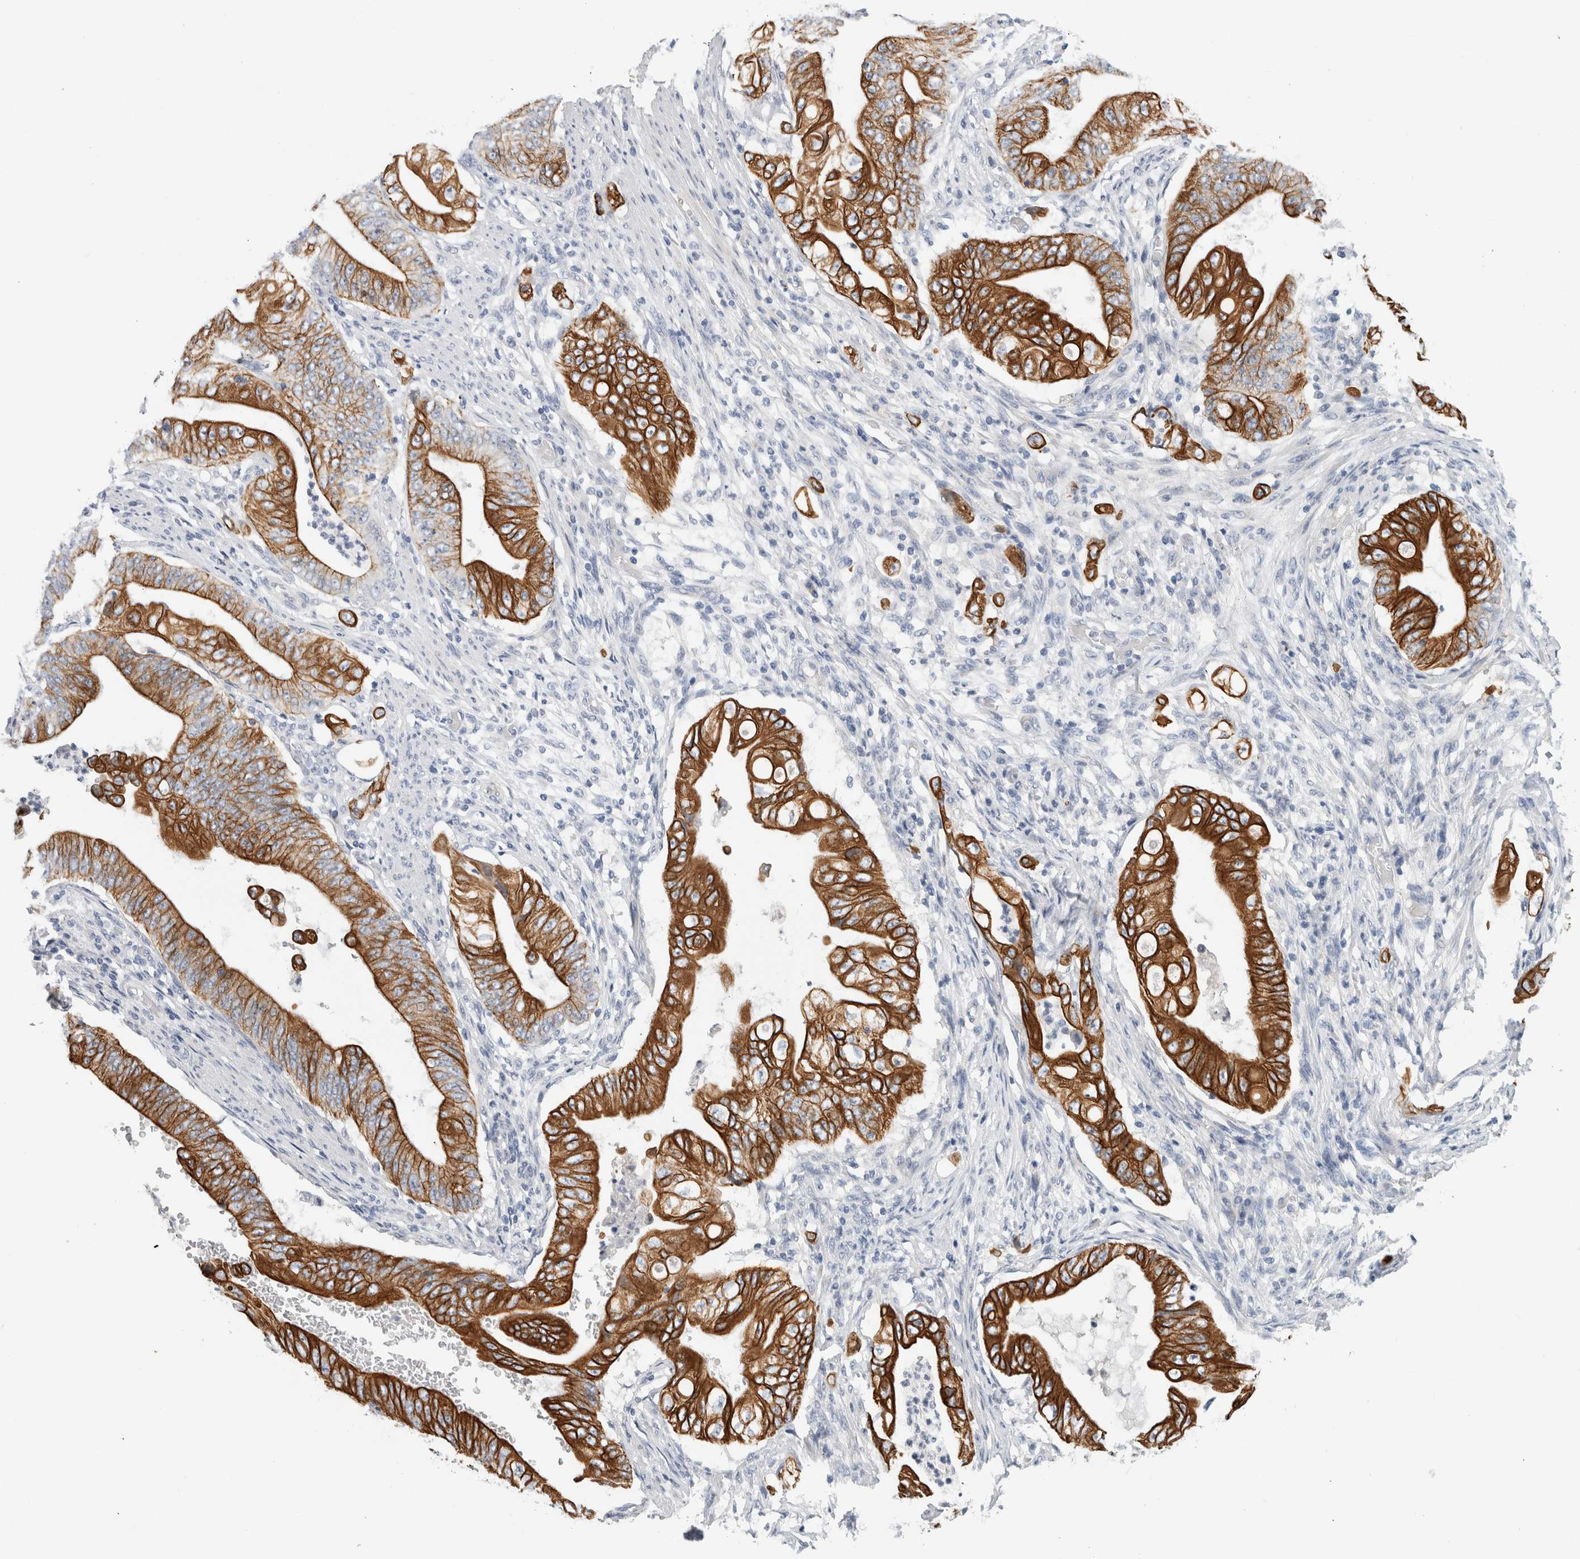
{"staining": {"intensity": "strong", "quantity": ">75%", "location": "cytoplasmic/membranous"}, "tissue": "stomach cancer", "cell_type": "Tumor cells", "image_type": "cancer", "snomed": [{"axis": "morphology", "description": "Adenocarcinoma, NOS"}, {"axis": "topography", "description": "Stomach"}], "caption": "This micrograph displays stomach cancer stained with immunohistochemistry (IHC) to label a protein in brown. The cytoplasmic/membranous of tumor cells show strong positivity for the protein. Nuclei are counter-stained blue.", "gene": "SLC20A2", "patient": {"sex": "female", "age": 73}}